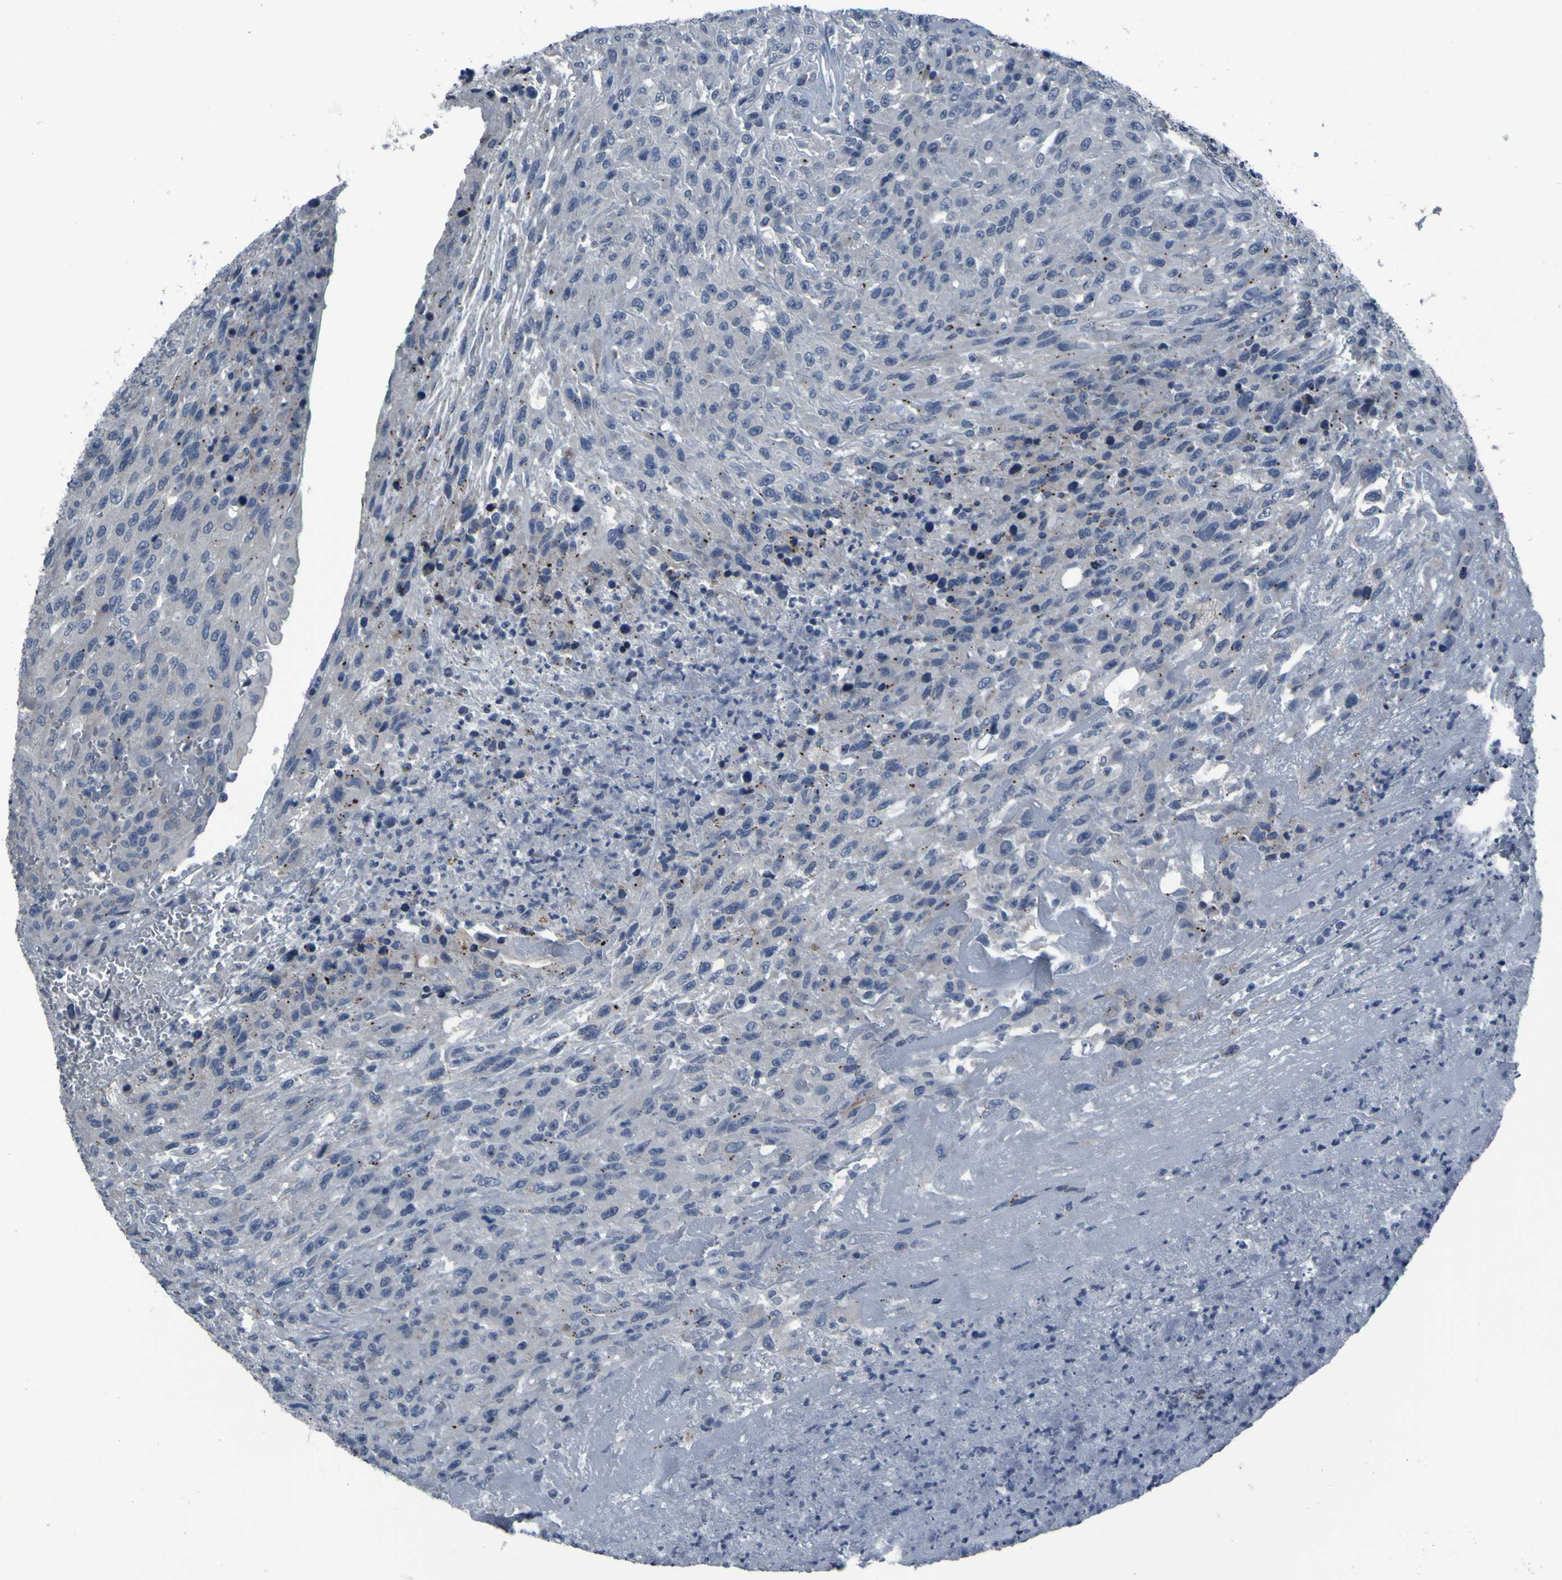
{"staining": {"intensity": "negative", "quantity": "none", "location": "none"}, "tissue": "urothelial cancer", "cell_type": "Tumor cells", "image_type": "cancer", "snomed": [{"axis": "morphology", "description": "Urothelial carcinoma, High grade"}, {"axis": "topography", "description": "Urinary bladder"}], "caption": "The immunohistochemistry histopathology image has no significant staining in tumor cells of urothelial cancer tissue.", "gene": "OSTM1", "patient": {"sex": "male", "age": 66}}